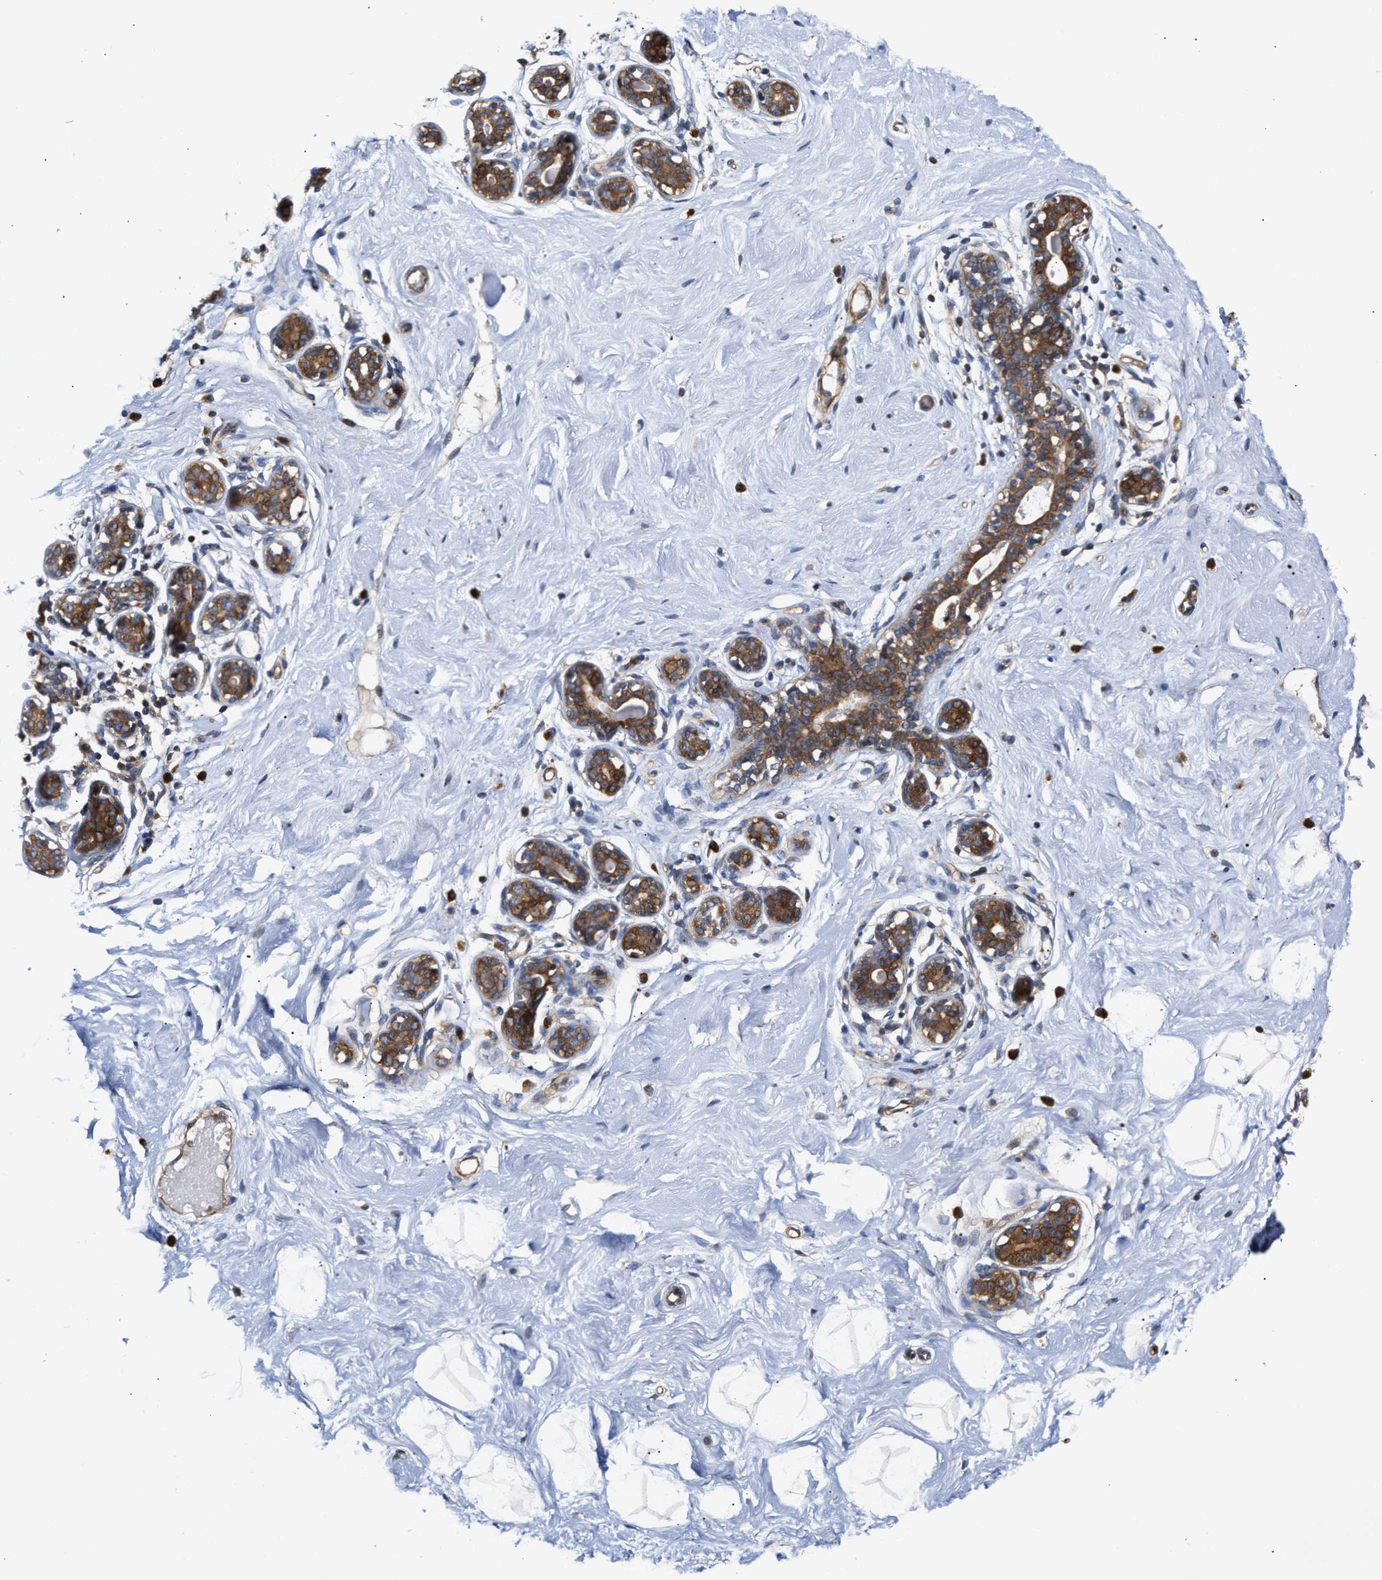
{"staining": {"intensity": "moderate", "quantity": ">75%", "location": "cytoplasmic/membranous"}, "tissue": "breast", "cell_type": "Adipocytes", "image_type": "normal", "snomed": [{"axis": "morphology", "description": "Normal tissue, NOS"}, {"axis": "topography", "description": "Breast"}], "caption": "Adipocytes show moderate cytoplasmic/membranous staining in approximately >75% of cells in benign breast.", "gene": "CLIP2", "patient": {"sex": "female", "age": 23}}